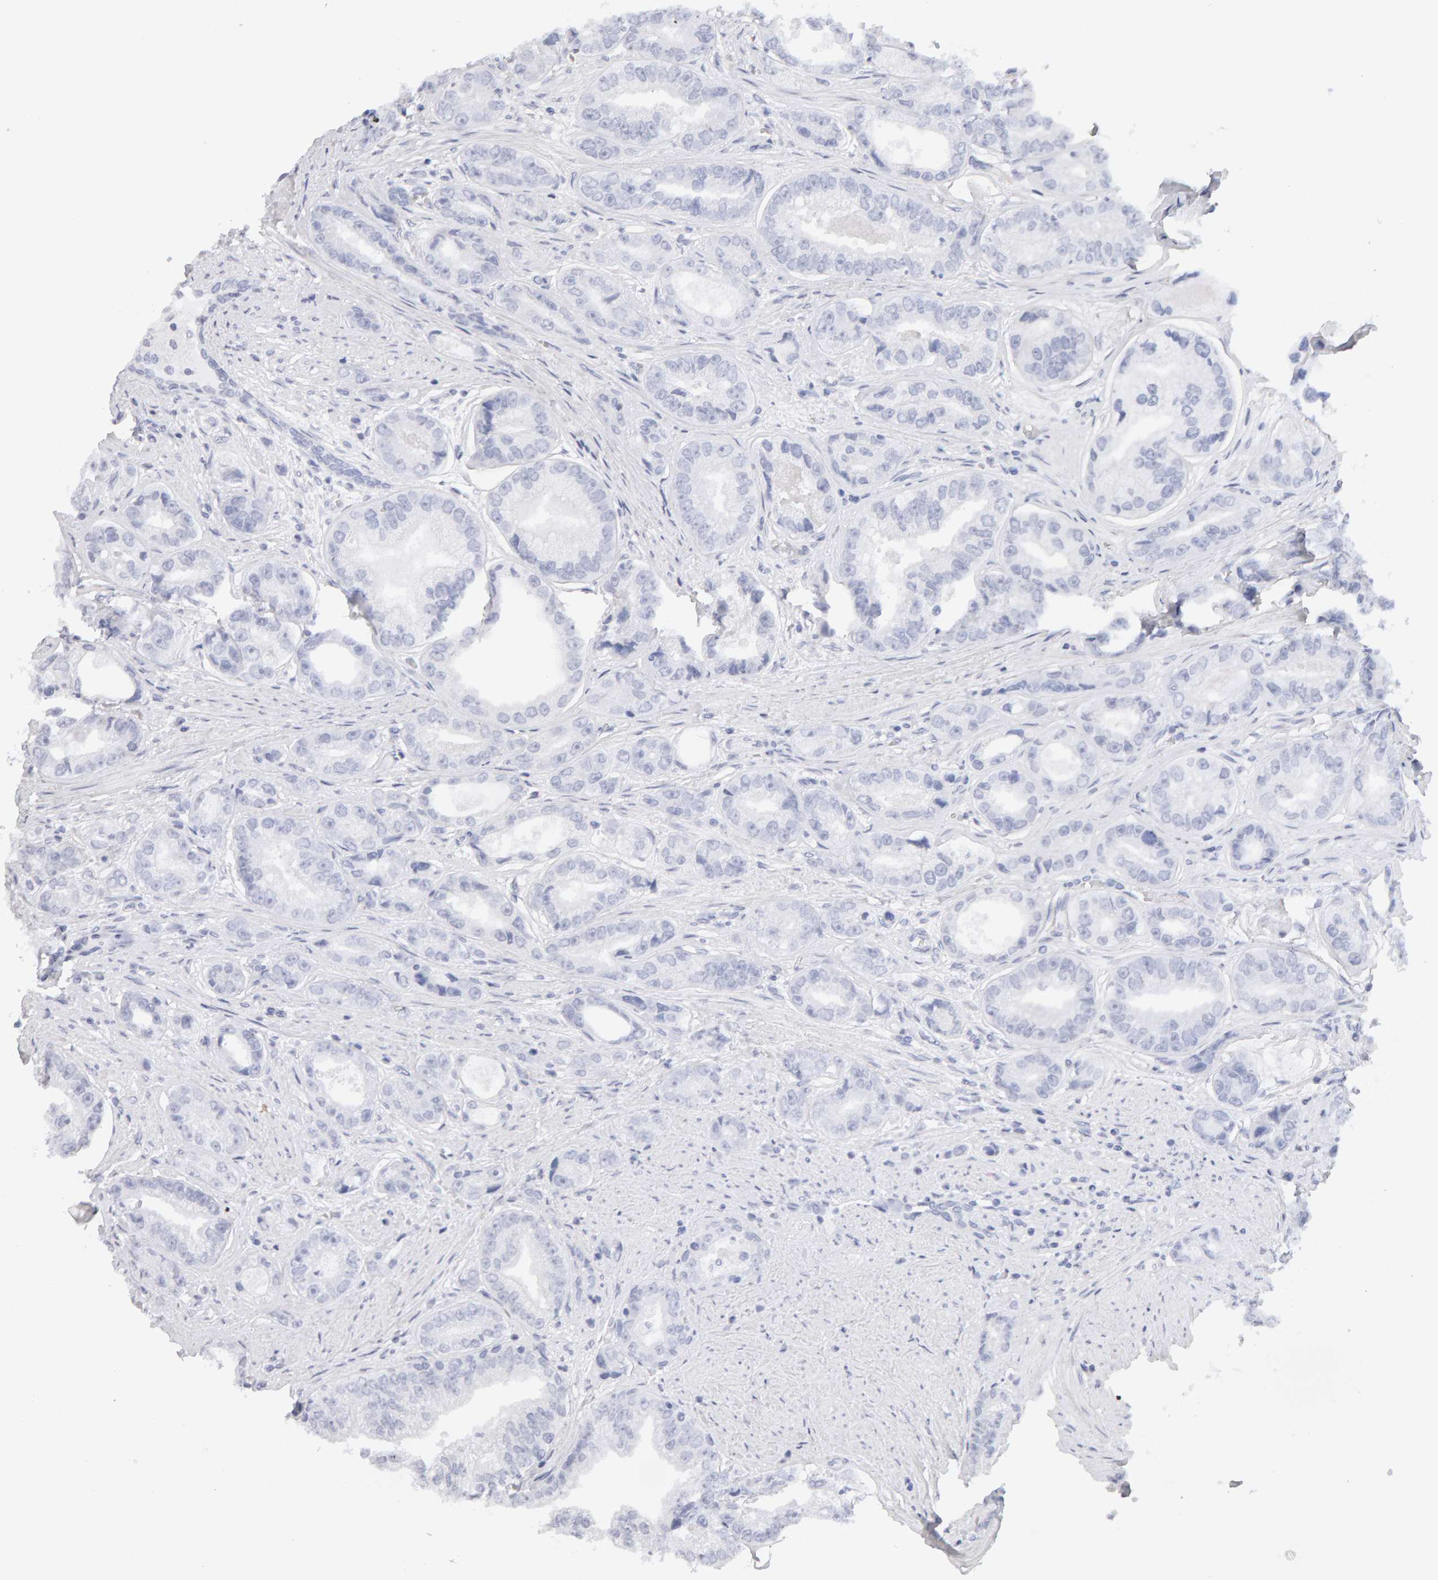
{"staining": {"intensity": "negative", "quantity": "none", "location": "none"}, "tissue": "prostate cancer", "cell_type": "Tumor cells", "image_type": "cancer", "snomed": [{"axis": "morphology", "description": "Adenocarcinoma, High grade"}, {"axis": "topography", "description": "Prostate"}], "caption": "The histopathology image demonstrates no significant staining in tumor cells of prostate cancer. (DAB immunohistochemistry with hematoxylin counter stain).", "gene": "METRNL", "patient": {"sex": "male", "age": 61}}